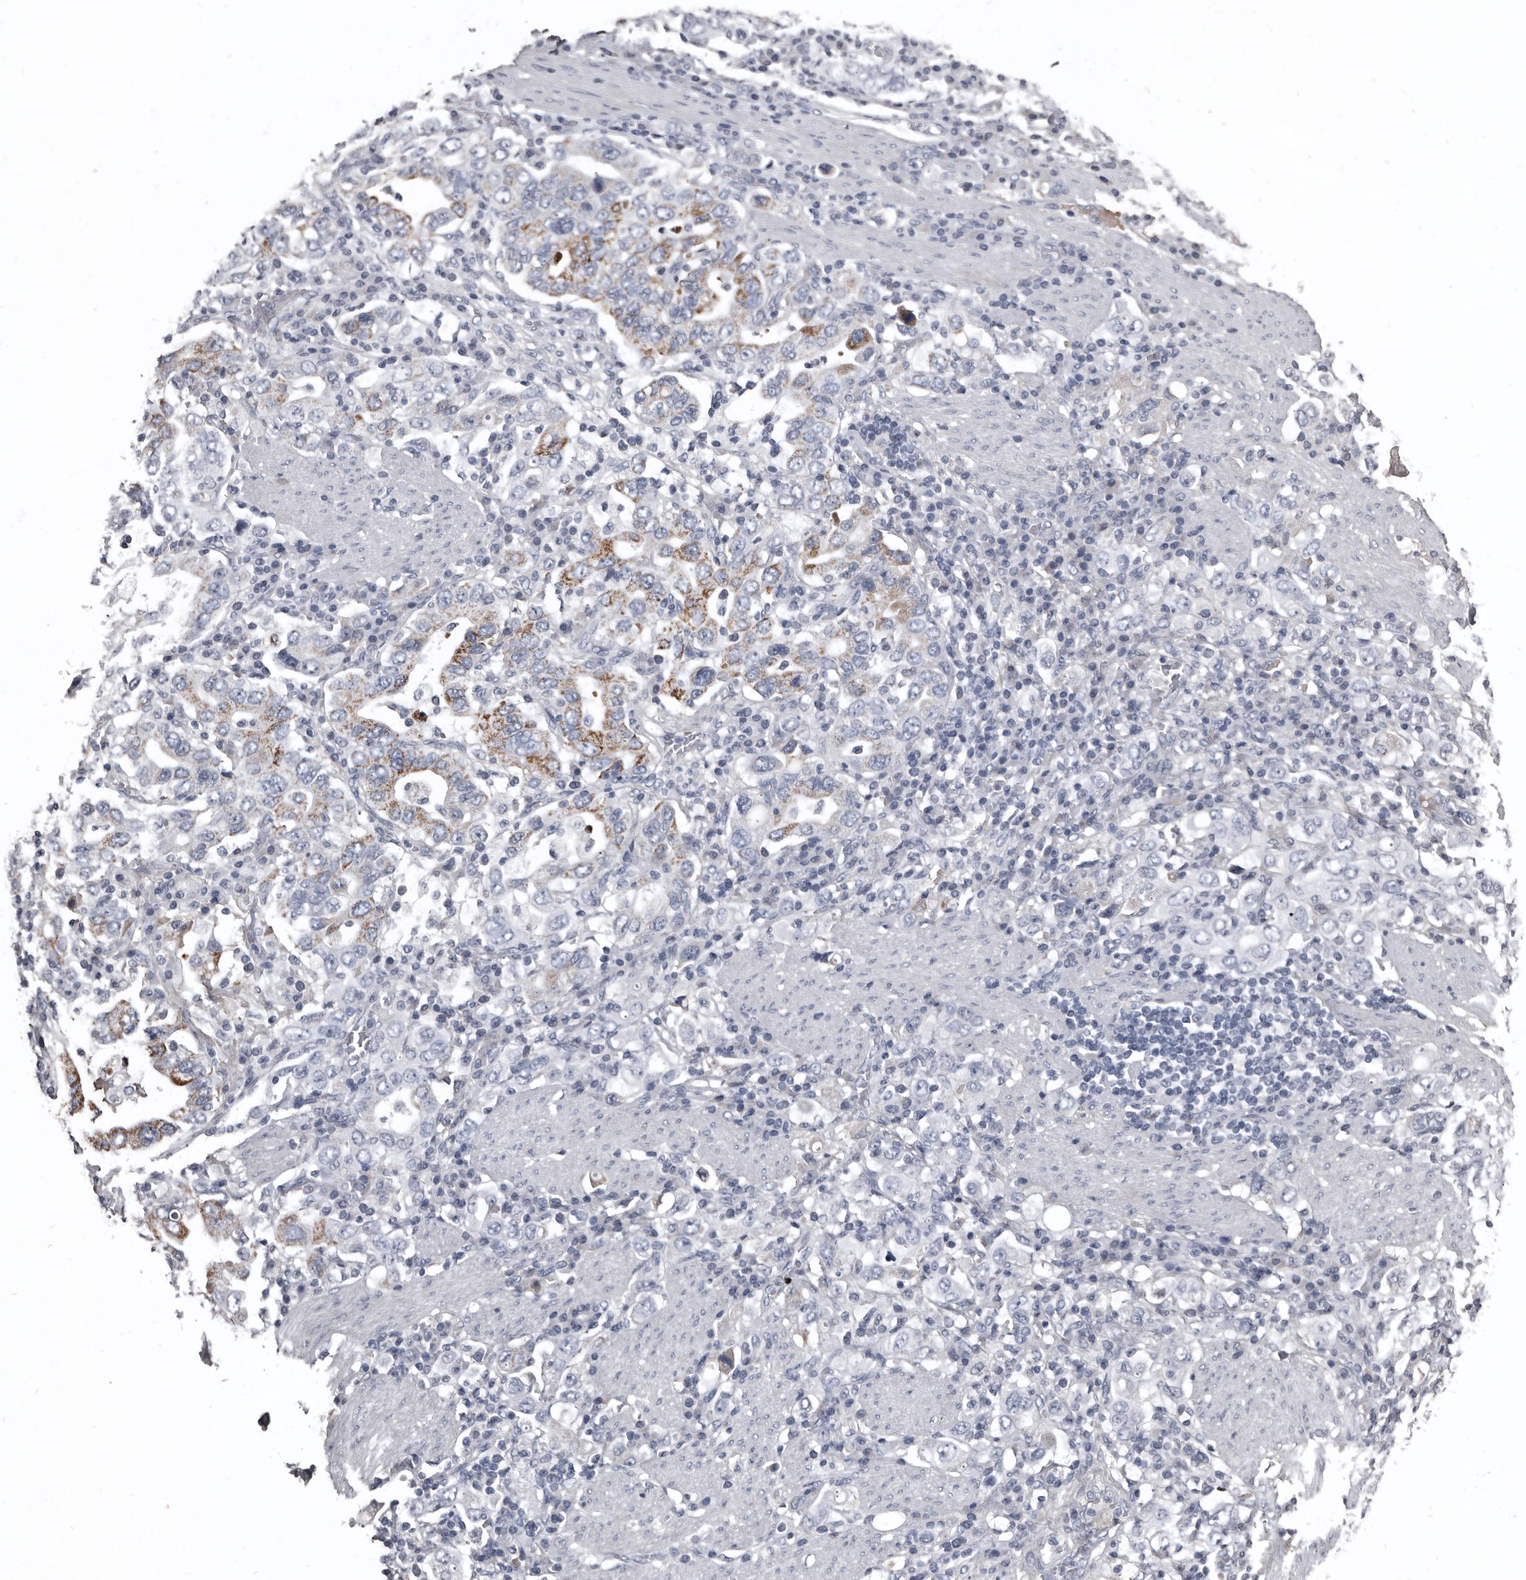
{"staining": {"intensity": "moderate", "quantity": "25%-75%", "location": "cytoplasmic/membranous"}, "tissue": "stomach cancer", "cell_type": "Tumor cells", "image_type": "cancer", "snomed": [{"axis": "morphology", "description": "Adenocarcinoma, NOS"}, {"axis": "topography", "description": "Stomach, upper"}], "caption": "Moderate cytoplasmic/membranous staining for a protein is identified in about 25%-75% of tumor cells of stomach cancer using immunohistochemistry (IHC).", "gene": "GREB1", "patient": {"sex": "male", "age": 62}}